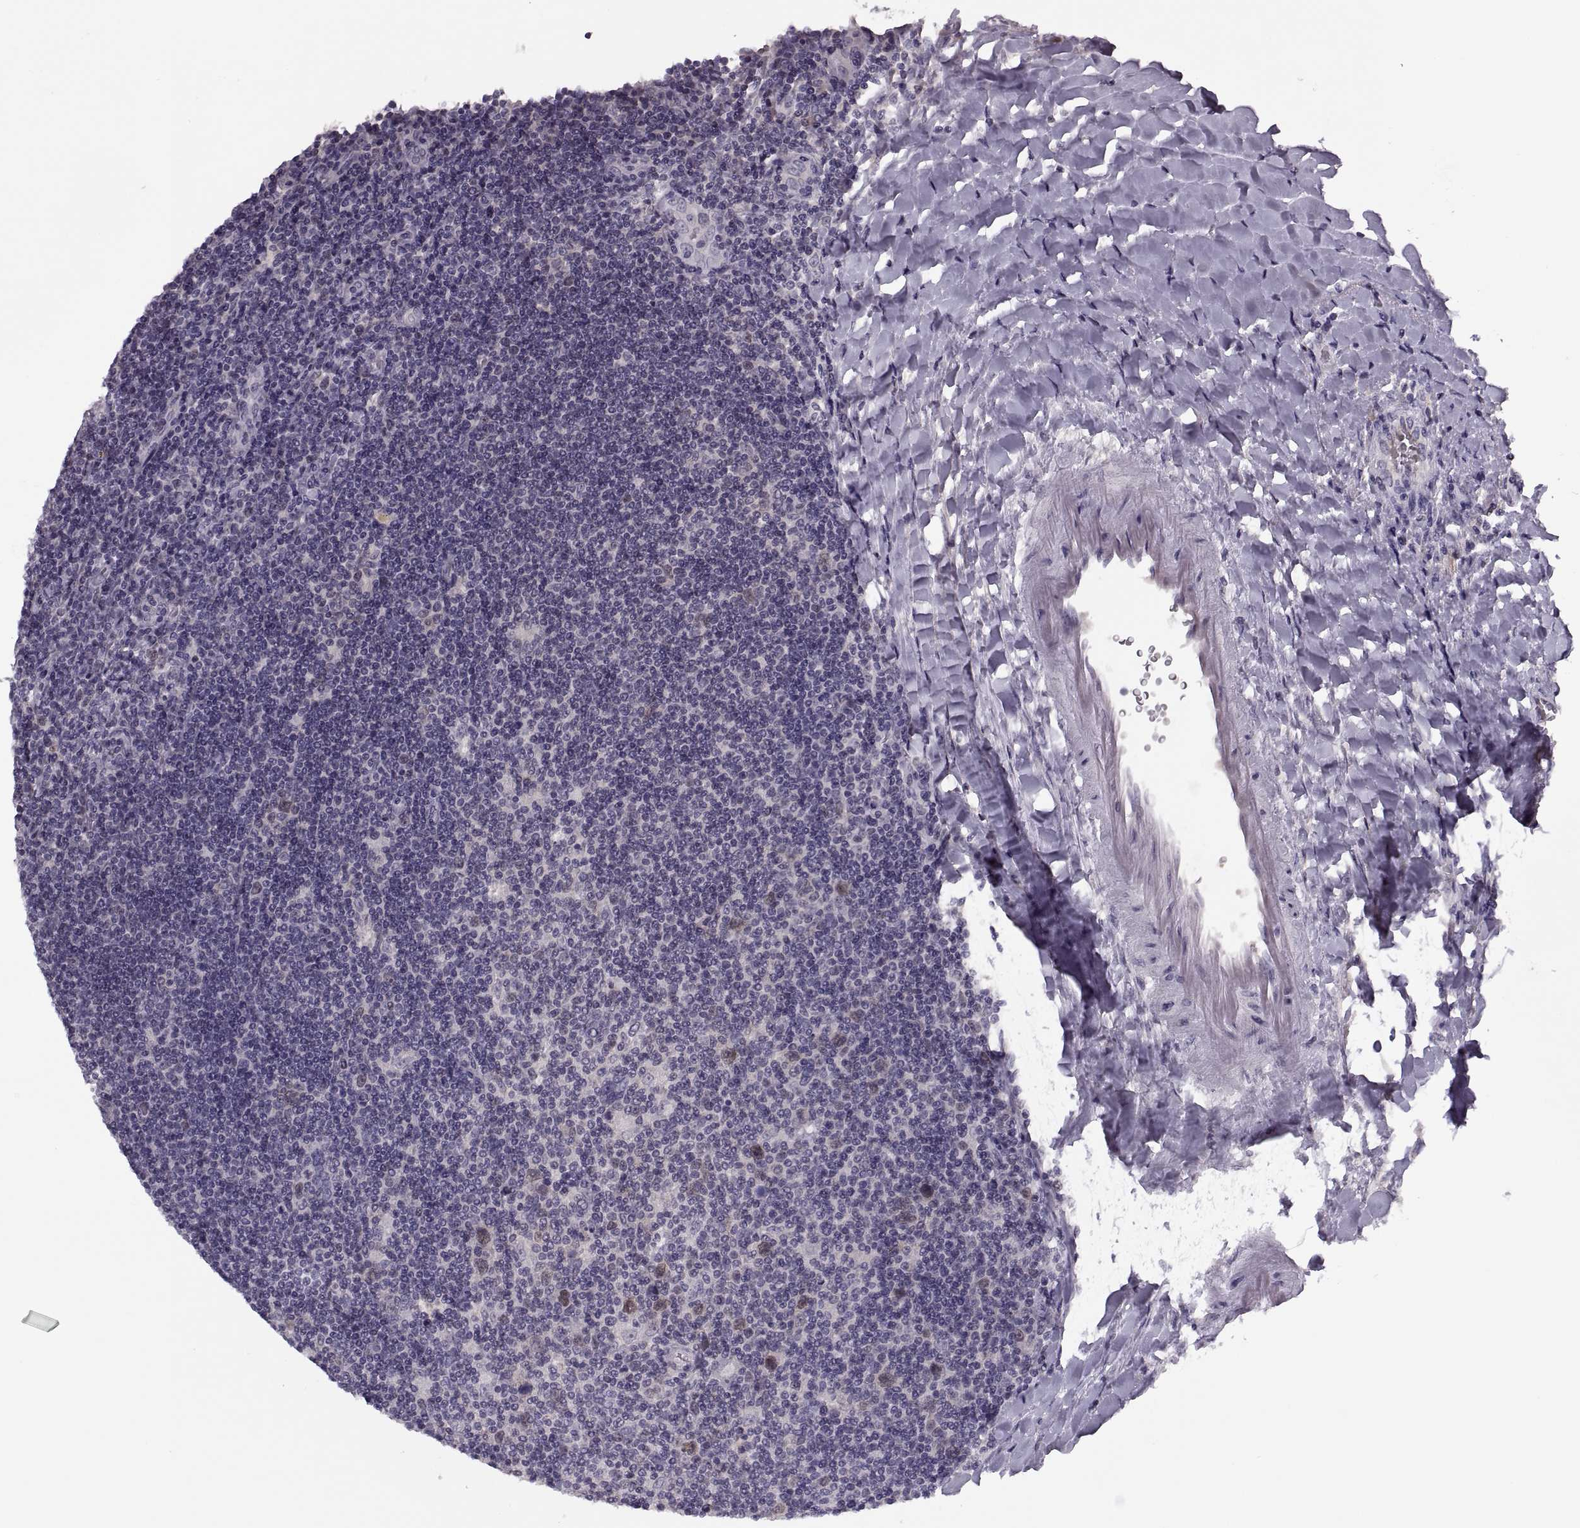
{"staining": {"intensity": "weak", "quantity": "<25%", "location": "nuclear"}, "tissue": "lymphoma", "cell_type": "Tumor cells", "image_type": "cancer", "snomed": [{"axis": "morphology", "description": "Hodgkin's disease, NOS"}, {"axis": "topography", "description": "Lymph node"}], "caption": "Immunohistochemical staining of lymphoma displays no significant positivity in tumor cells.", "gene": "CACNA1F", "patient": {"sex": "male", "age": 40}}